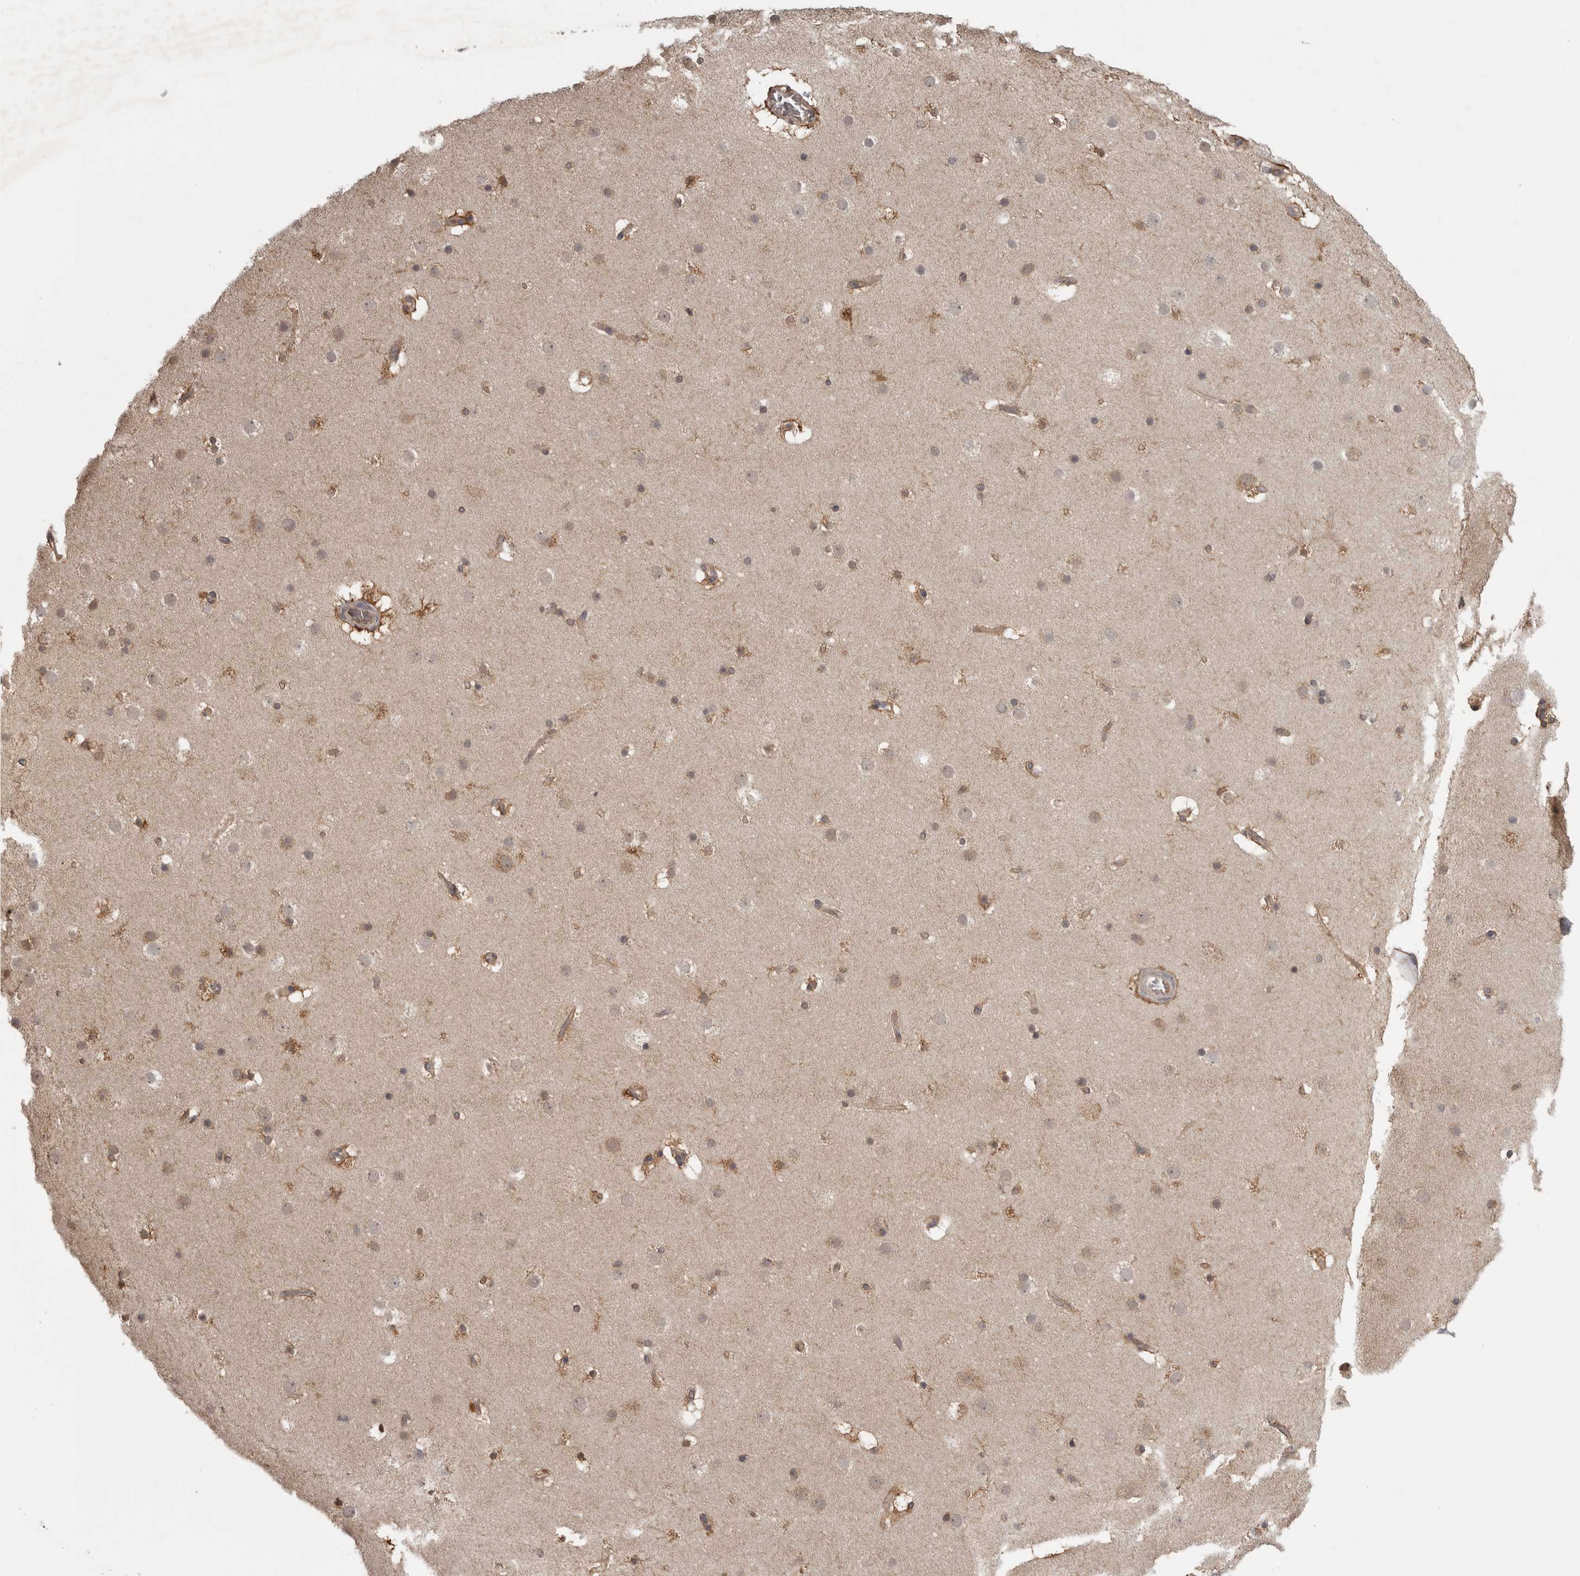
{"staining": {"intensity": "weak", "quantity": ">75%", "location": "cytoplasmic/membranous"}, "tissue": "cerebral cortex", "cell_type": "Endothelial cells", "image_type": "normal", "snomed": [{"axis": "morphology", "description": "Normal tissue, NOS"}, {"axis": "topography", "description": "Cerebral cortex"}], "caption": "There is low levels of weak cytoplasmic/membranous expression in endothelial cells of normal cerebral cortex, as demonstrated by immunohistochemical staining (brown color).", "gene": "MICU3", "patient": {"sex": "male", "age": 57}}